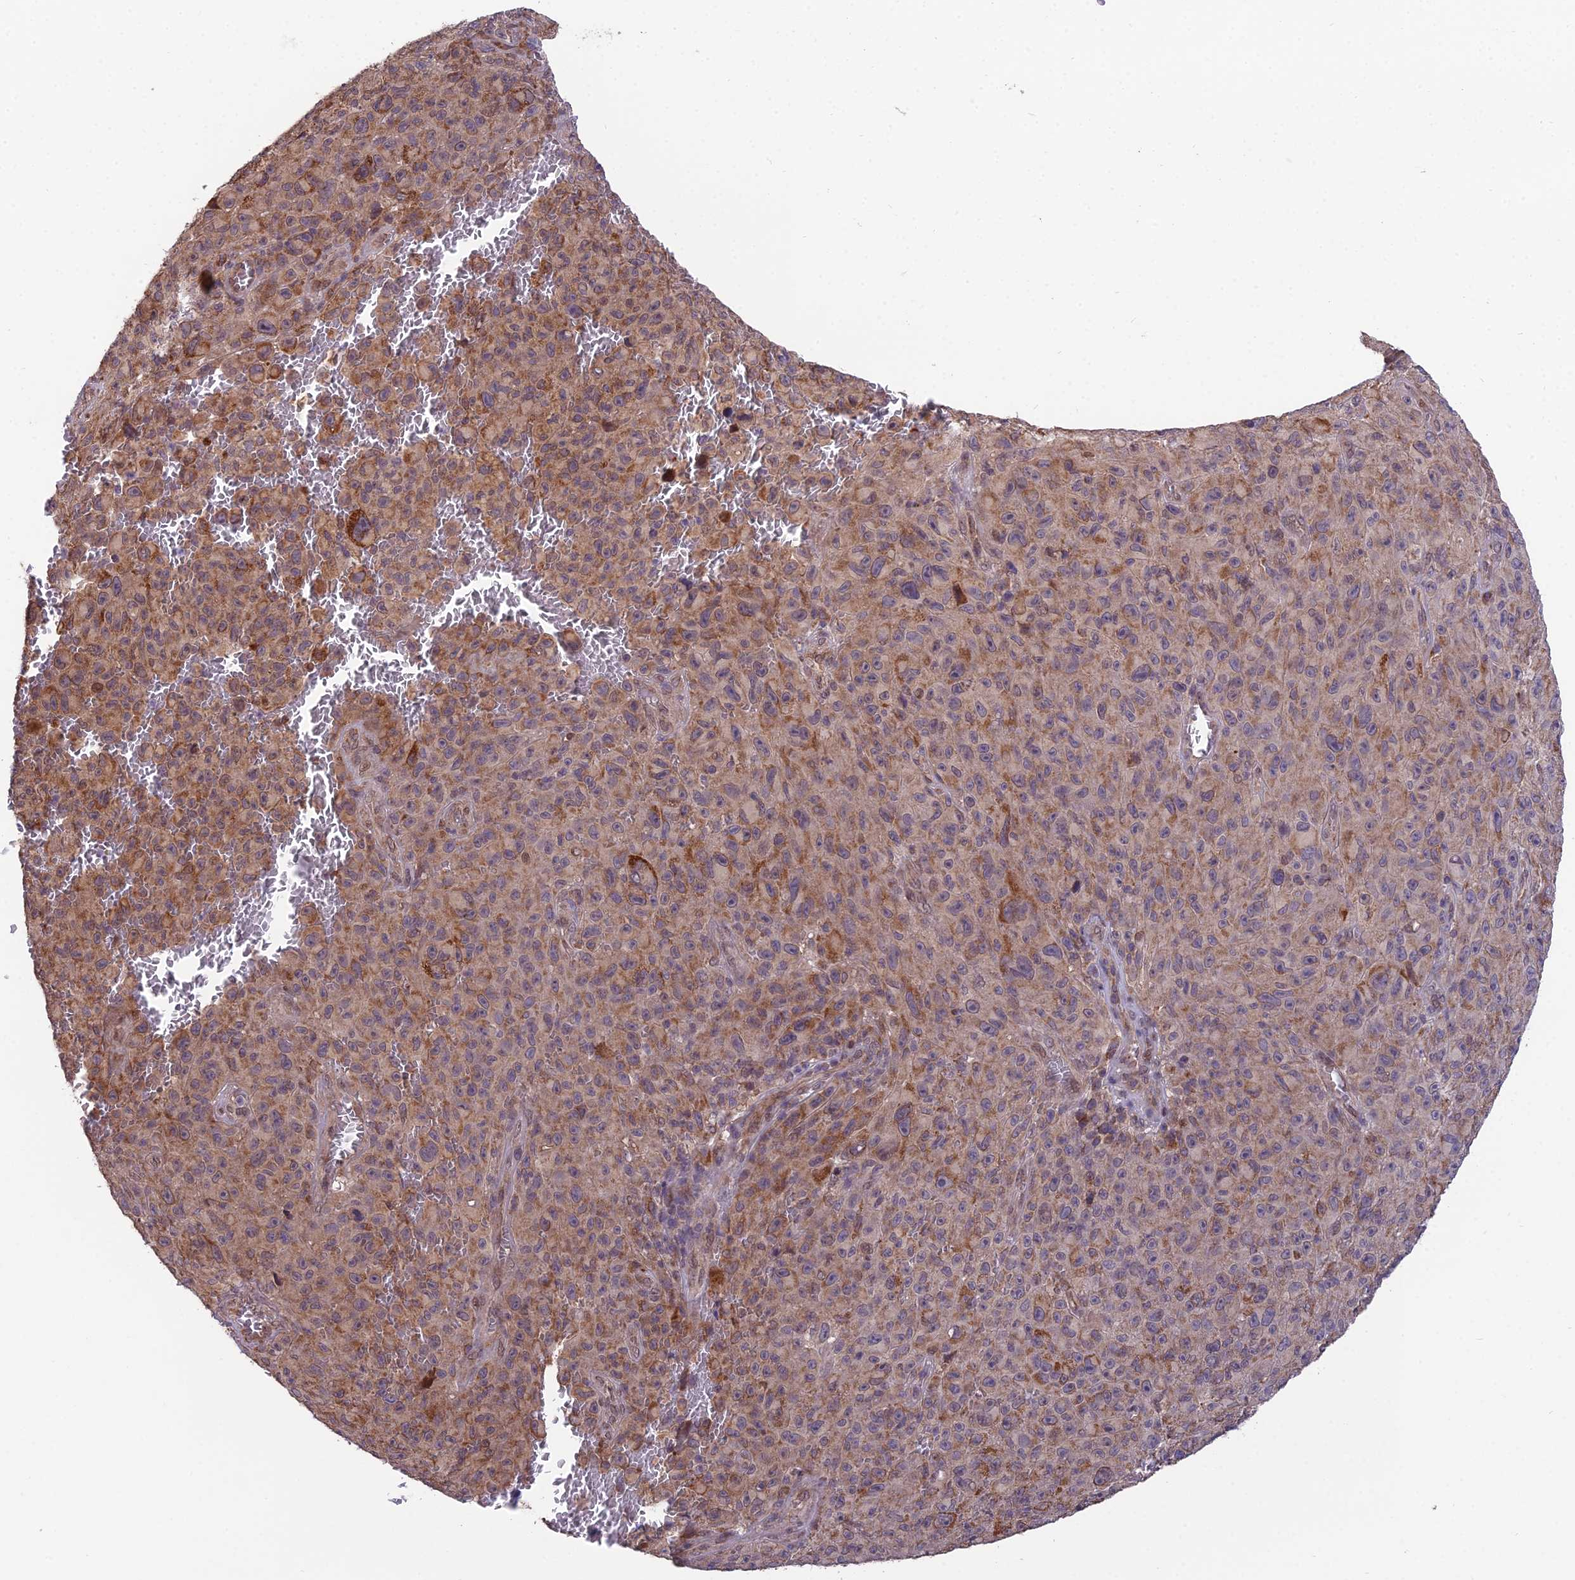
{"staining": {"intensity": "moderate", "quantity": ">75%", "location": "cytoplasmic/membranous"}, "tissue": "melanoma", "cell_type": "Tumor cells", "image_type": "cancer", "snomed": [{"axis": "morphology", "description": "Malignant melanoma, NOS"}, {"axis": "topography", "description": "Skin"}], "caption": "A photomicrograph of malignant melanoma stained for a protein demonstrates moderate cytoplasmic/membranous brown staining in tumor cells.", "gene": "CYP2R1", "patient": {"sex": "female", "age": 82}}